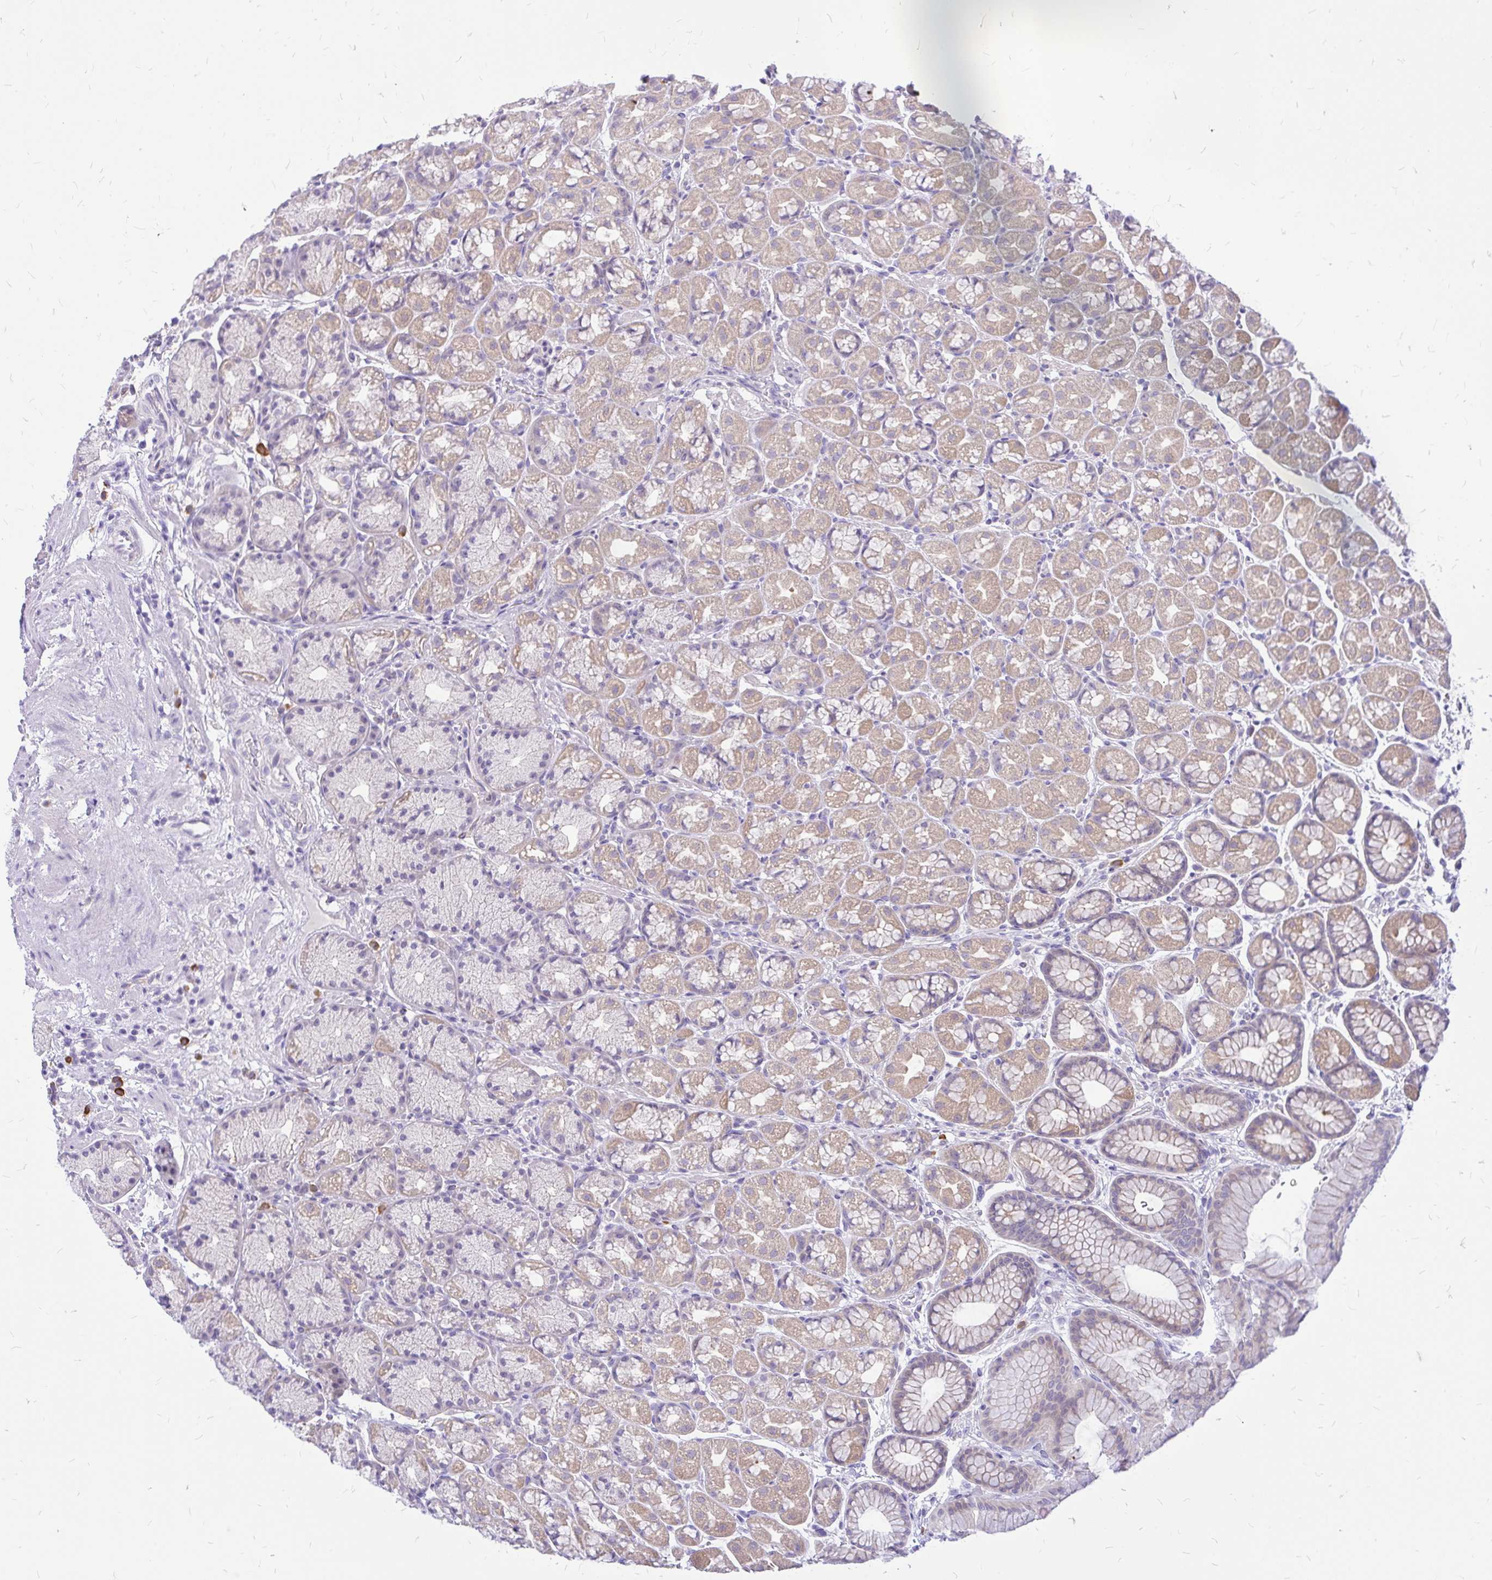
{"staining": {"intensity": "weak", "quantity": "25%-75%", "location": "cytoplasmic/membranous"}, "tissue": "stomach", "cell_type": "Glandular cells", "image_type": "normal", "snomed": [{"axis": "morphology", "description": "Normal tissue, NOS"}, {"axis": "topography", "description": "Stomach, lower"}], "caption": "Stomach stained with DAB (3,3'-diaminobenzidine) immunohistochemistry (IHC) shows low levels of weak cytoplasmic/membranous staining in about 25%-75% of glandular cells.", "gene": "MAP1LC3A", "patient": {"sex": "male", "age": 67}}